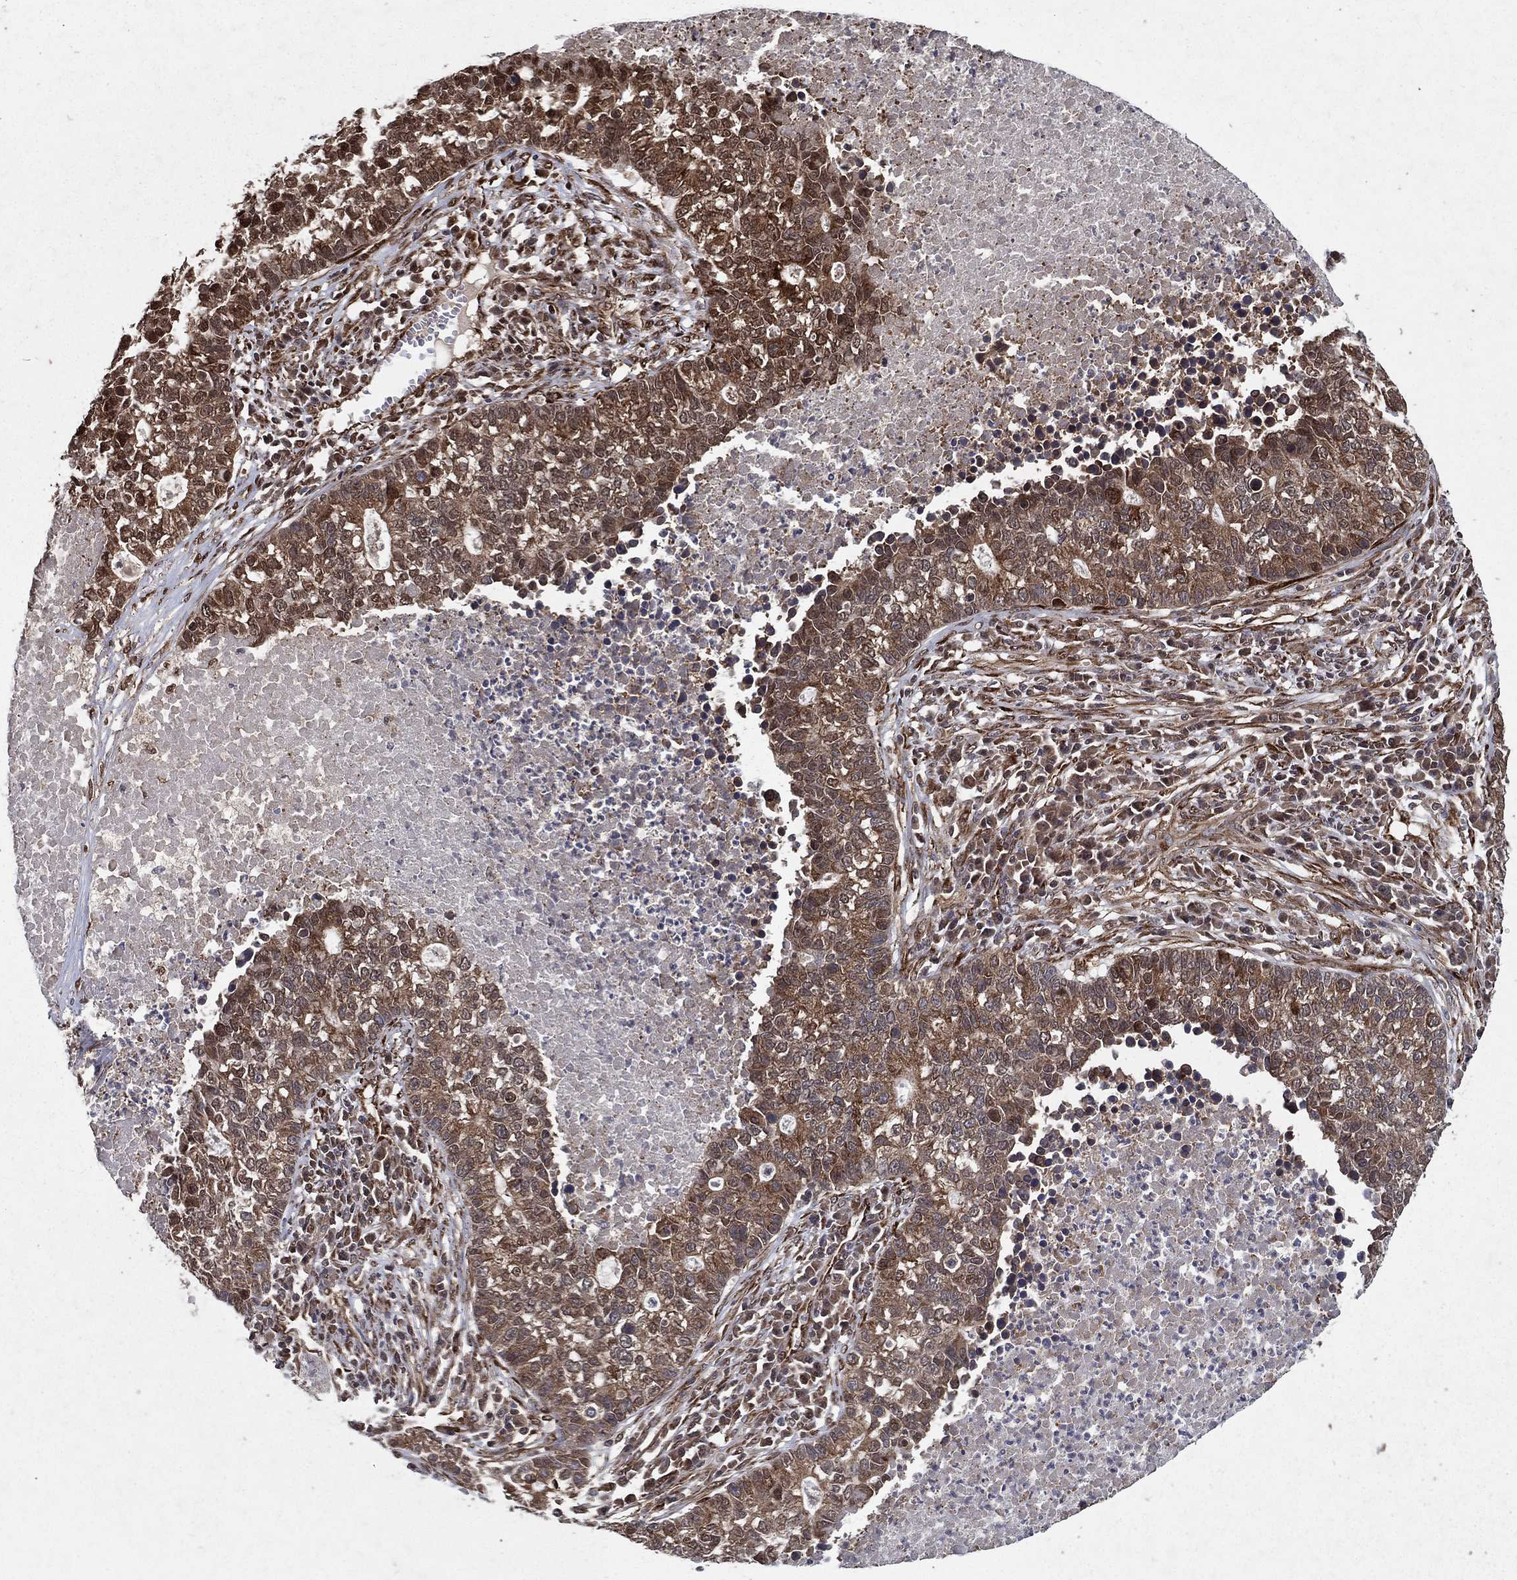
{"staining": {"intensity": "moderate", "quantity": ">75%", "location": "cytoplasmic/membranous"}, "tissue": "lung cancer", "cell_type": "Tumor cells", "image_type": "cancer", "snomed": [{"axis": "morphology", "description": "Adenocarcinoma, NOS"}, {"axis": "topography", "description": "Lung"}], "caption": "Lung cancer (adenocarcinoma) tissue shows moderate cytoplasmic/membranous staining in about >75% of tumor cells The staining was performed using DAB, with brown indicating positive protein expression. Nuclei are stained blue with hematoxylin.", "gene": "CERS2", "patient": {"sex": "male", "age": 57}}